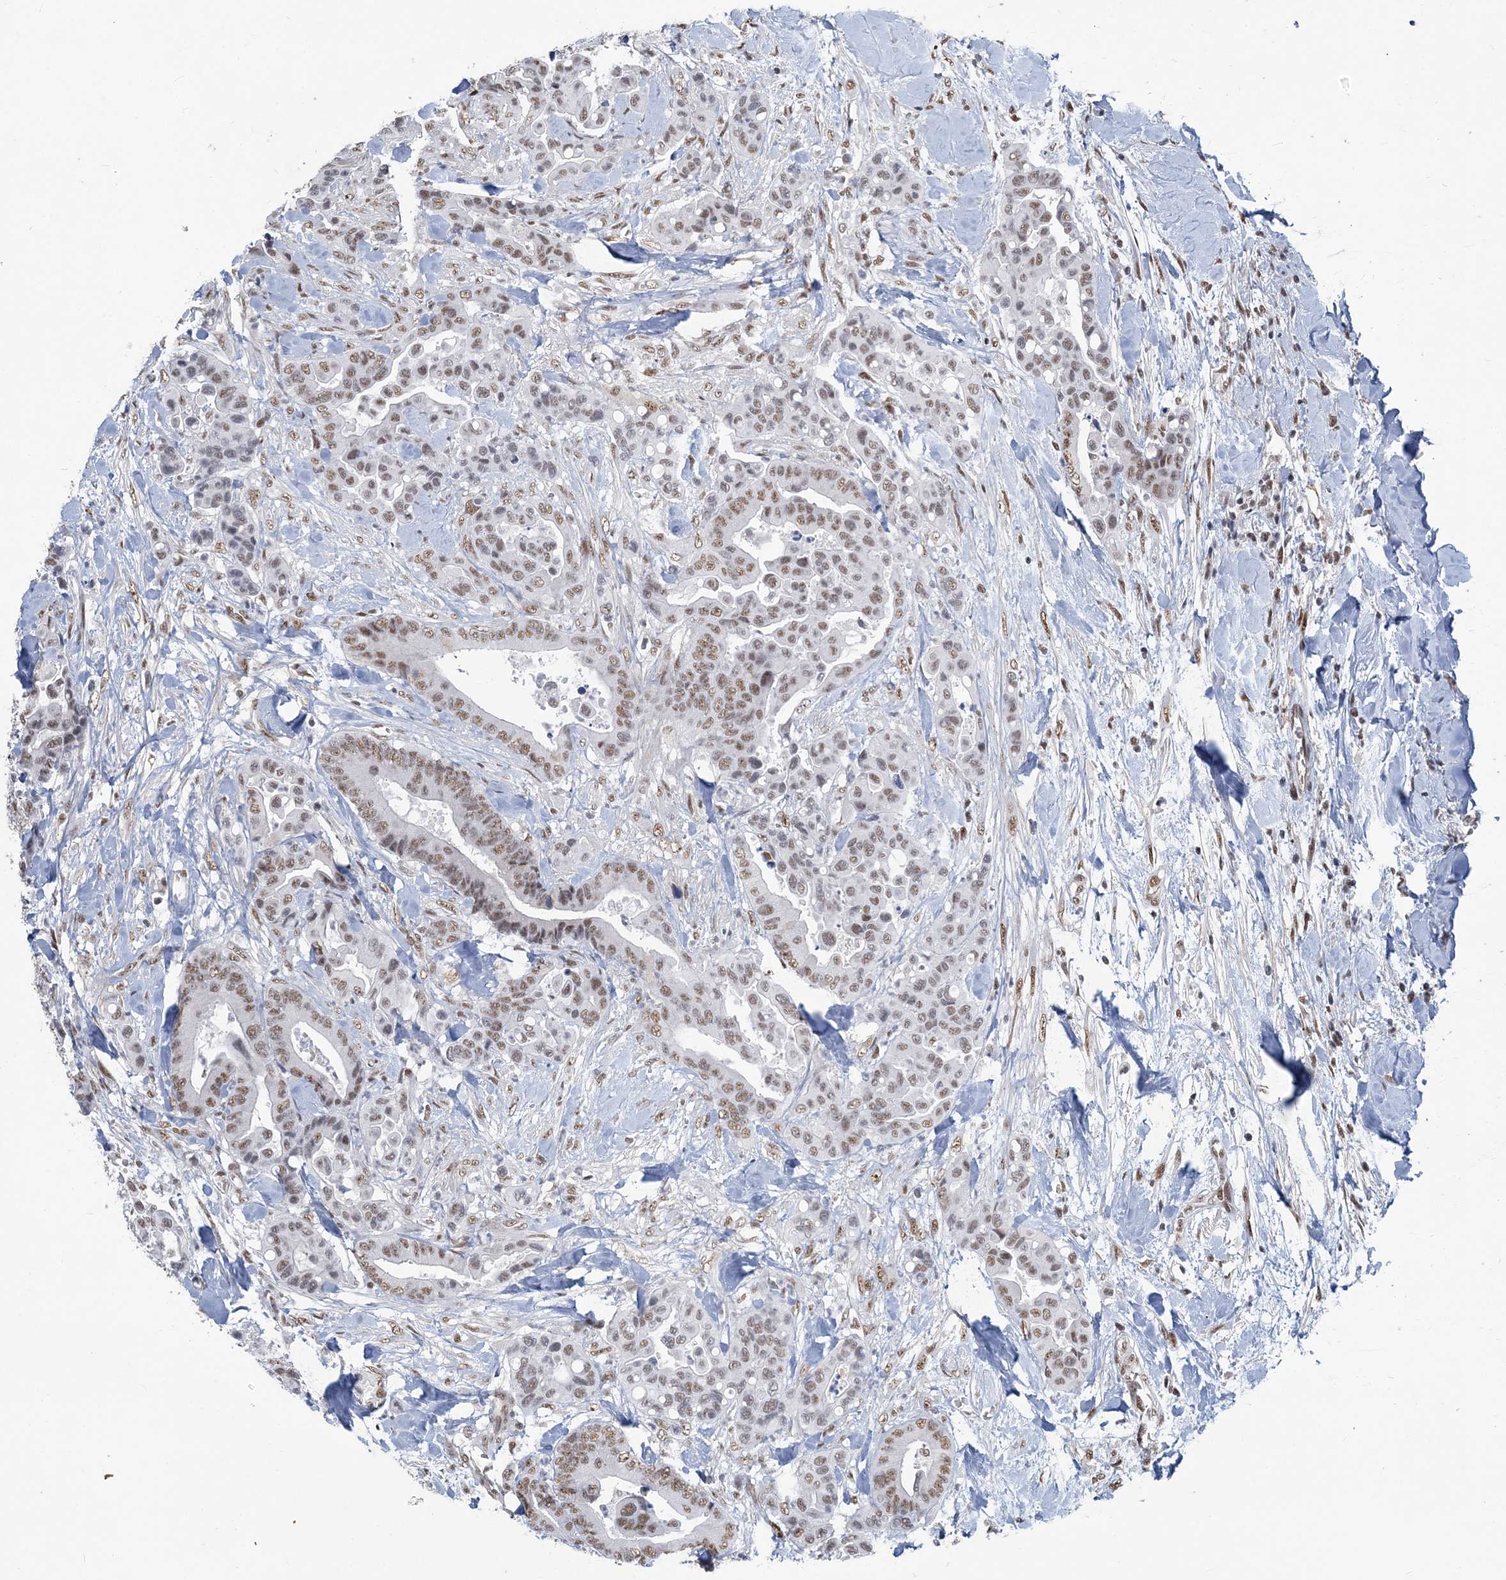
{"staining": {"intensity": "moderate", "quantity": ">75%", "location": "nuclear"}, "tissue": "colorectal cancer", "cell_type": "Tumor cells", "image_type": "cancer", "snomed": [{"axis": "morphology", "description": "Normal tissue, NOS"}, {"axis": "morphology", "description": "Adenocarcinoma, NOS"}, {"axis": "topography", "description": "Colon"}], "caption": "A brown stain labels moderate nuclear staining of a protein in human adenocarcinoma (colorectal) tumor cells. (Stains: DAB (3,3'-diaminobenzidine) in brown, nuclei in blue, Microscopy: brightfield microscopy at high magnification).", "gene": "PLRG1", "patient": {"sex": "male", "age": 82}}